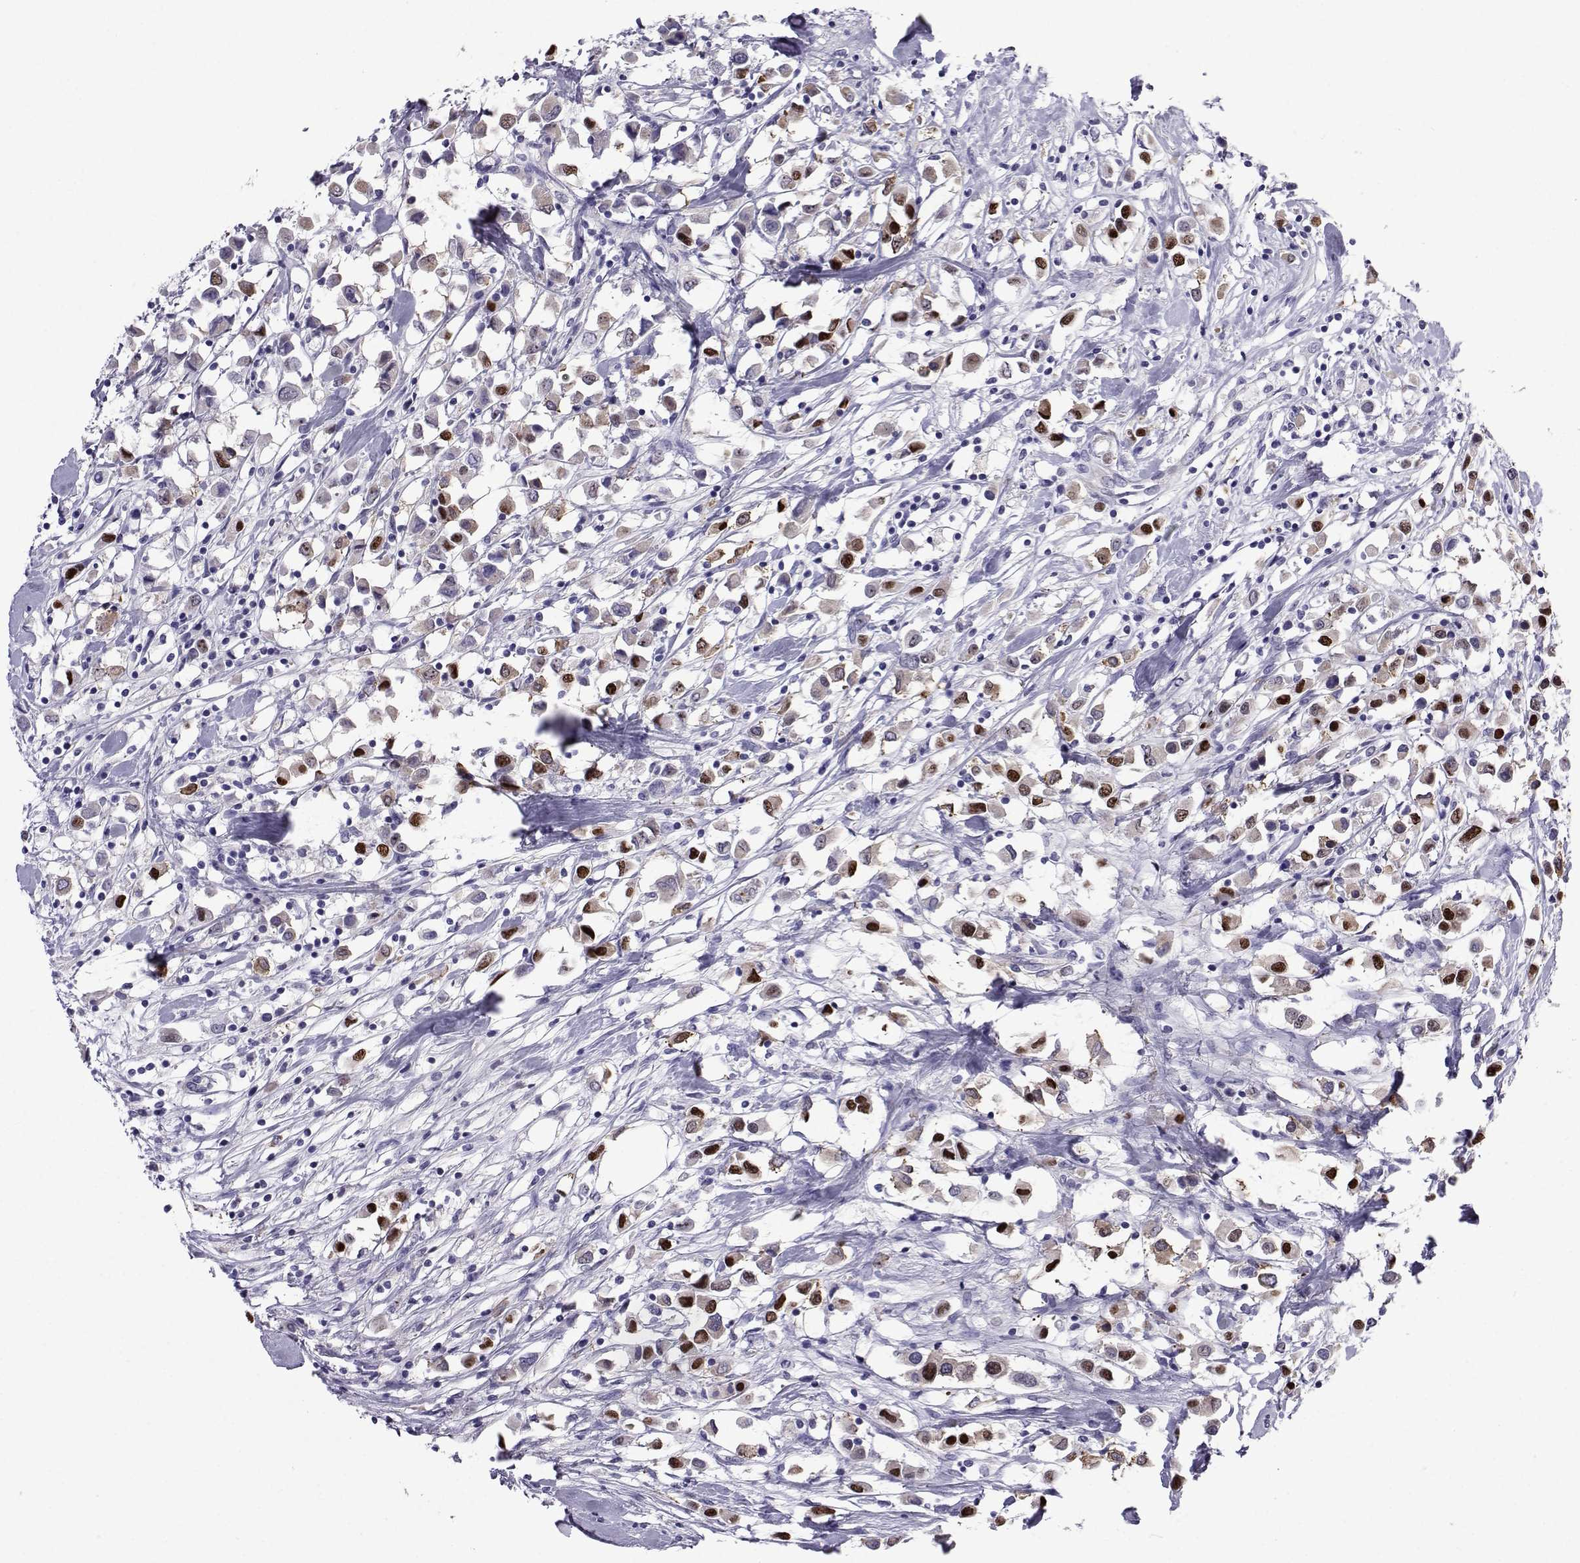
{"staining": {"intensity": "strong", "quantity": "<25%", "location": "nuclear"}, "tissue": "breast cancer", "cell_type": "Tumor cells", "image_type": "cancer", "snomed": [{"axis": "morphology", "description": "Duct carcinoma"}, {"axis": "topography", "description": "Breast"}], "caption": "Strong nuclear positivity is identified in approximately <25% of tumor cells in breast cancer.", "gene": "COL22A1", "patient": {"sex": "female", "age": 61}}